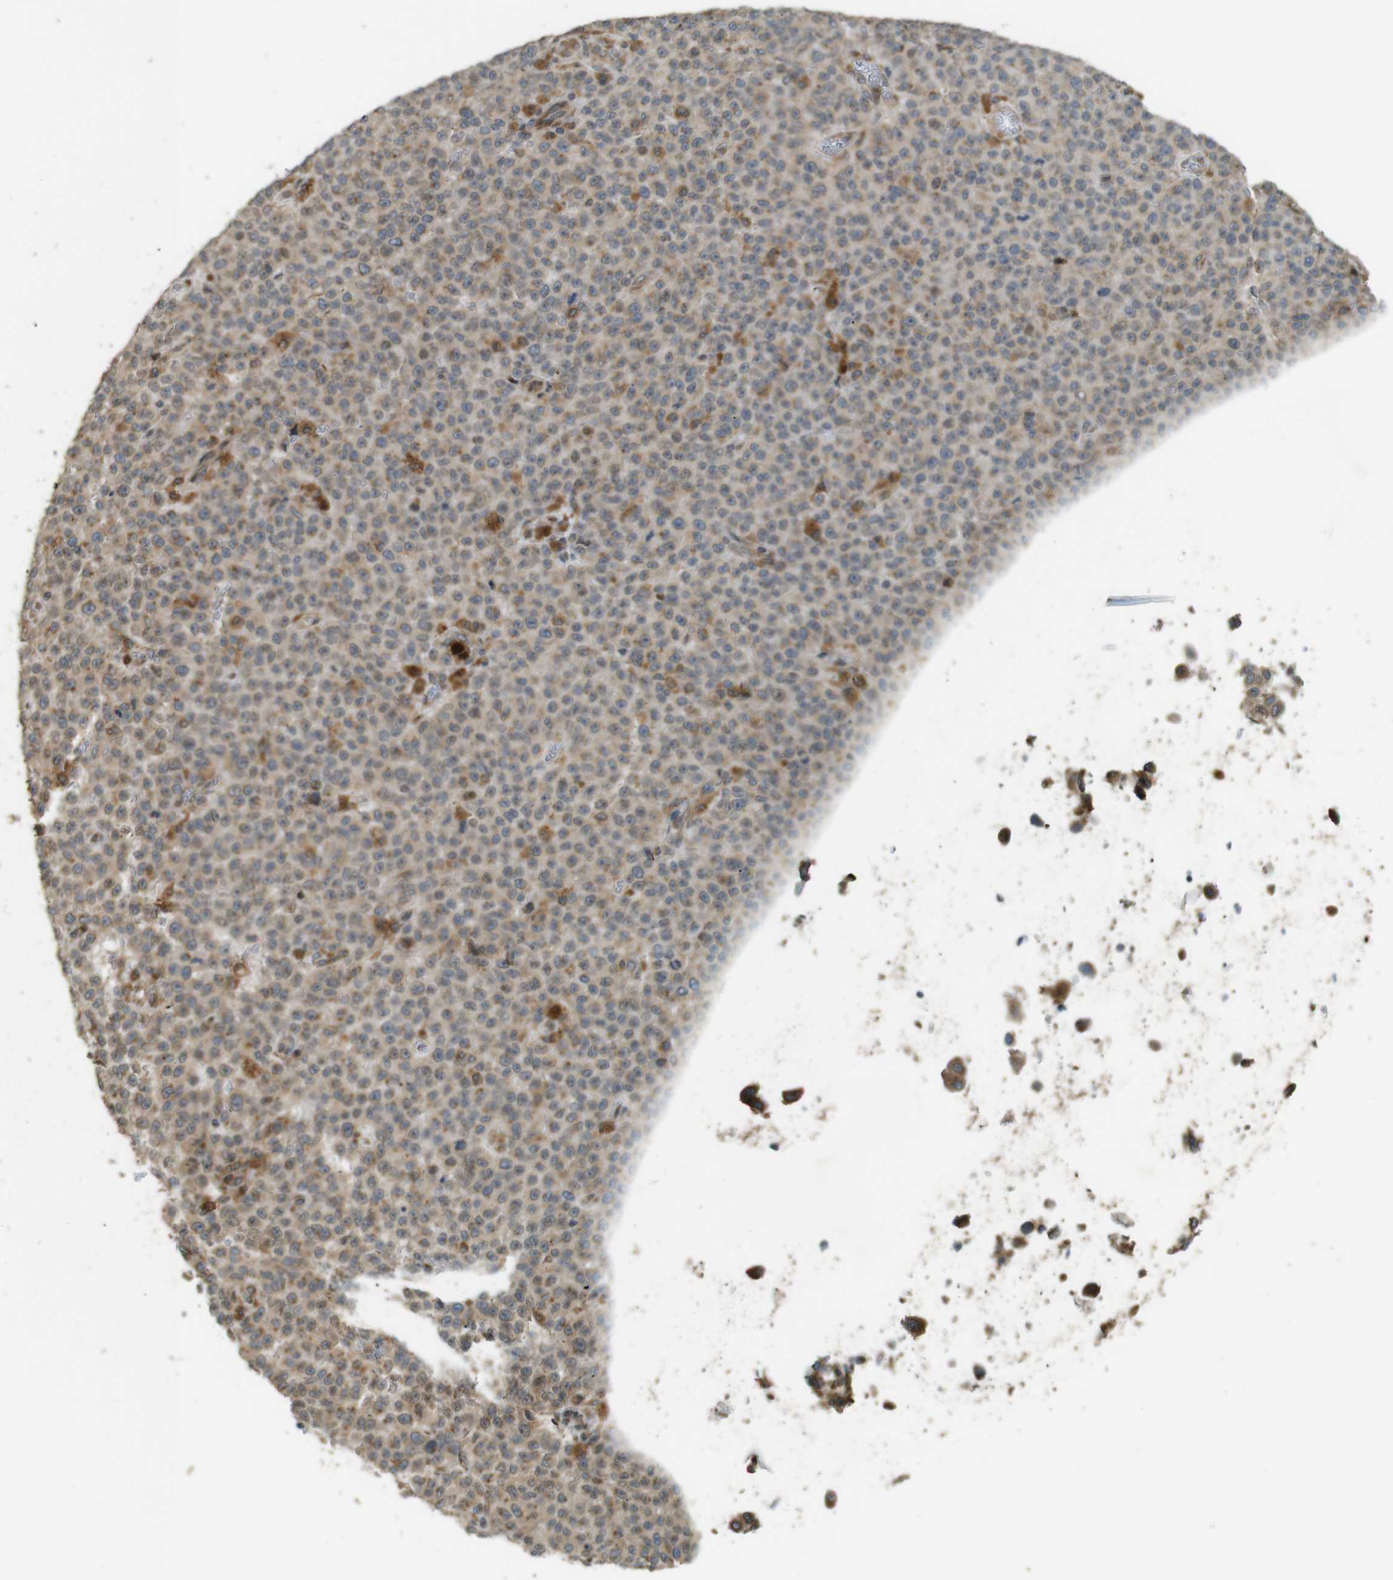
{"staining": {"intensity": "moderate", "quantity": "<25%", "location": "cytoplasmic/membranous"}, "tissue": "melanoma", "cell_type": "Tumor cells", "image_type": "cancer", "snomed": [{"axis": "morphology", "description": "Malignant melanoma, NOS"}, {"axis": "topography", "description": "Skin"}], "caption": "Protein expression analysis of melanoma shows moderate cytoplasmic/membranous positivity in approximately <25% of tumor cells. Using DAB (brown) and hematoxylin (blue) stains, captured at high magnification using brightfield microscopy.", "gene": "TMED4", "patient": {"sex": "female", "age": 82}}